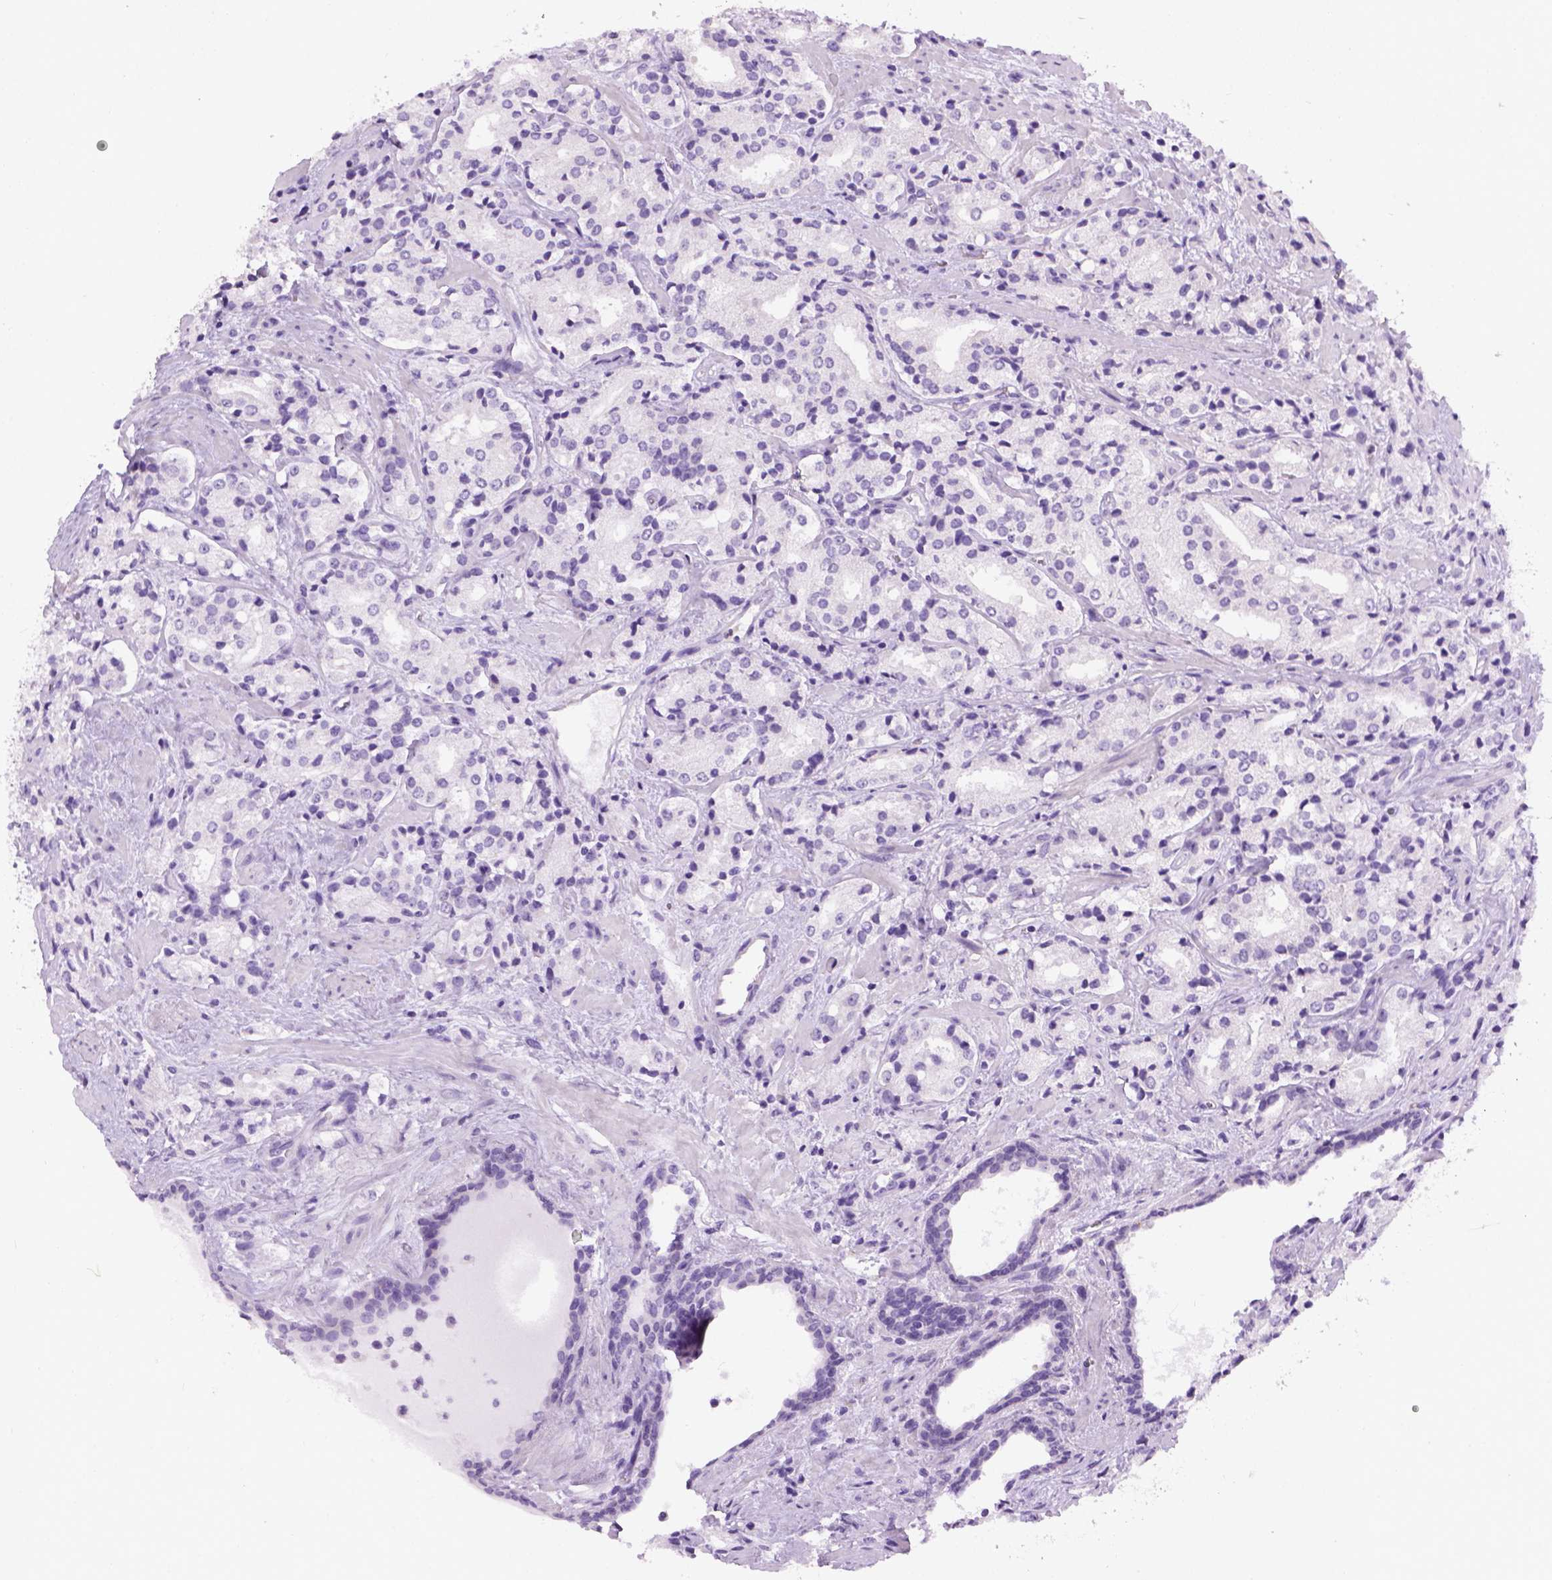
{"staining": {"intensity": "negative", "quantity": "none", "location": "none"}, "tissue": "prostate cancer", "cell_type": "Tumor cells", "image_type": "cancer", "snomed": [{"axis": "morphology", "description": "Adenocarcinoma, Low grade"}, {"axis": "topography", "description": "Prostate"}], "caption": "Image shows no protein positivity in tumor cells of low-grade adenocarcinoma (prostate) tissue.", "gene": "TMEM38A", "patient": {"sex": "male", "age": 56}}